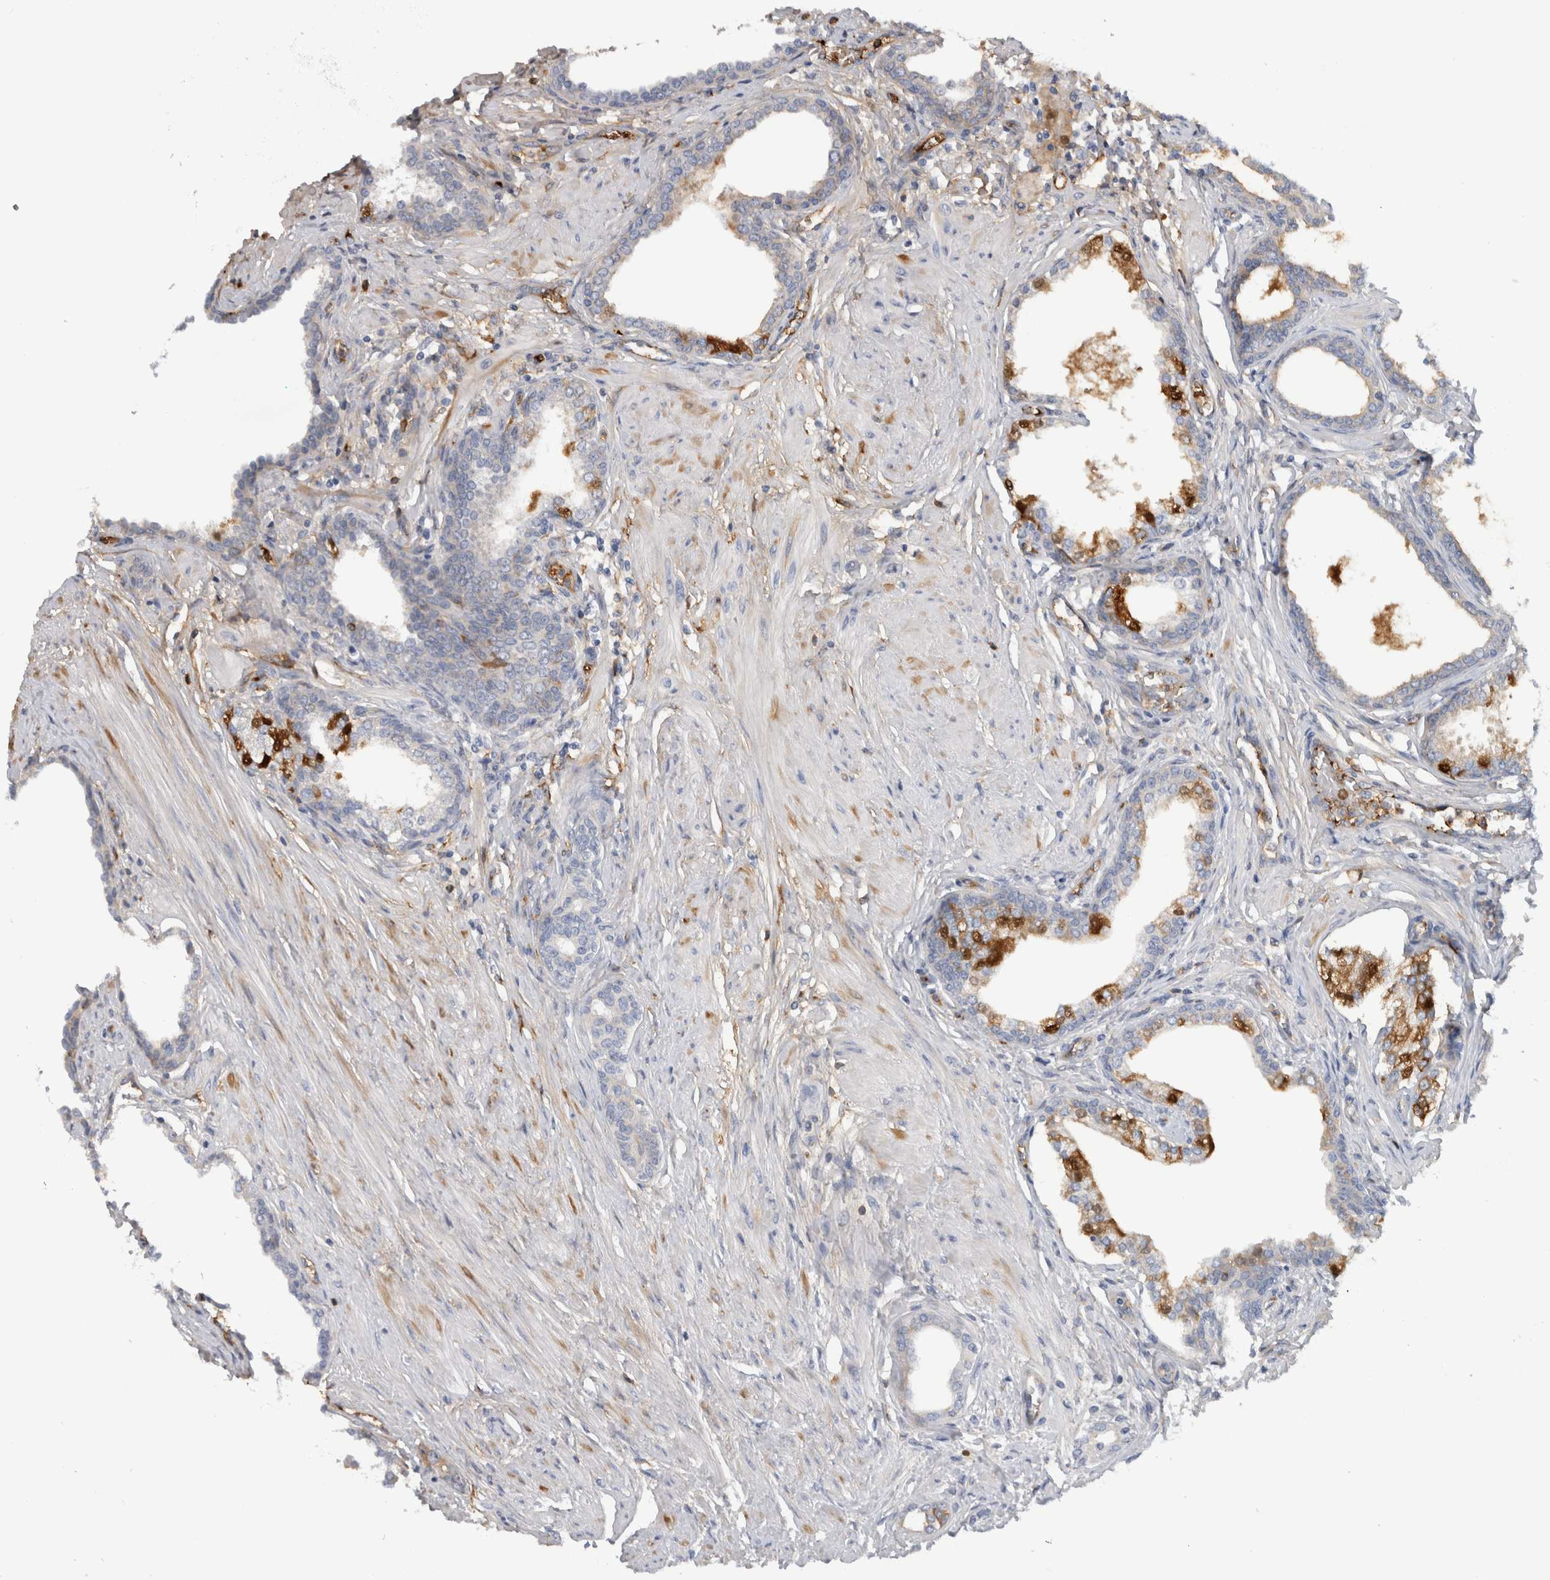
{"staining": {"intensity": "moderate", "quantity": "<25%", "location": "cytoplasmic/membranous"}, "tissue": "prostate cancer", "cell_type": "Tumor cells", "image_type": "cancer", "snomed": [{"axis": "morphology", "description": "Adenocarcinoma, High grade"}, {"axis": "topography", "description": "Prostate"}], "caption": "A brown stain shows moderate cytoplasmic/membranous expression of a protein in prostate high-grade adenocarcinoma tumor cells.", "gene": "TBCE", "patient": {"sex": "male", "age": 52}}